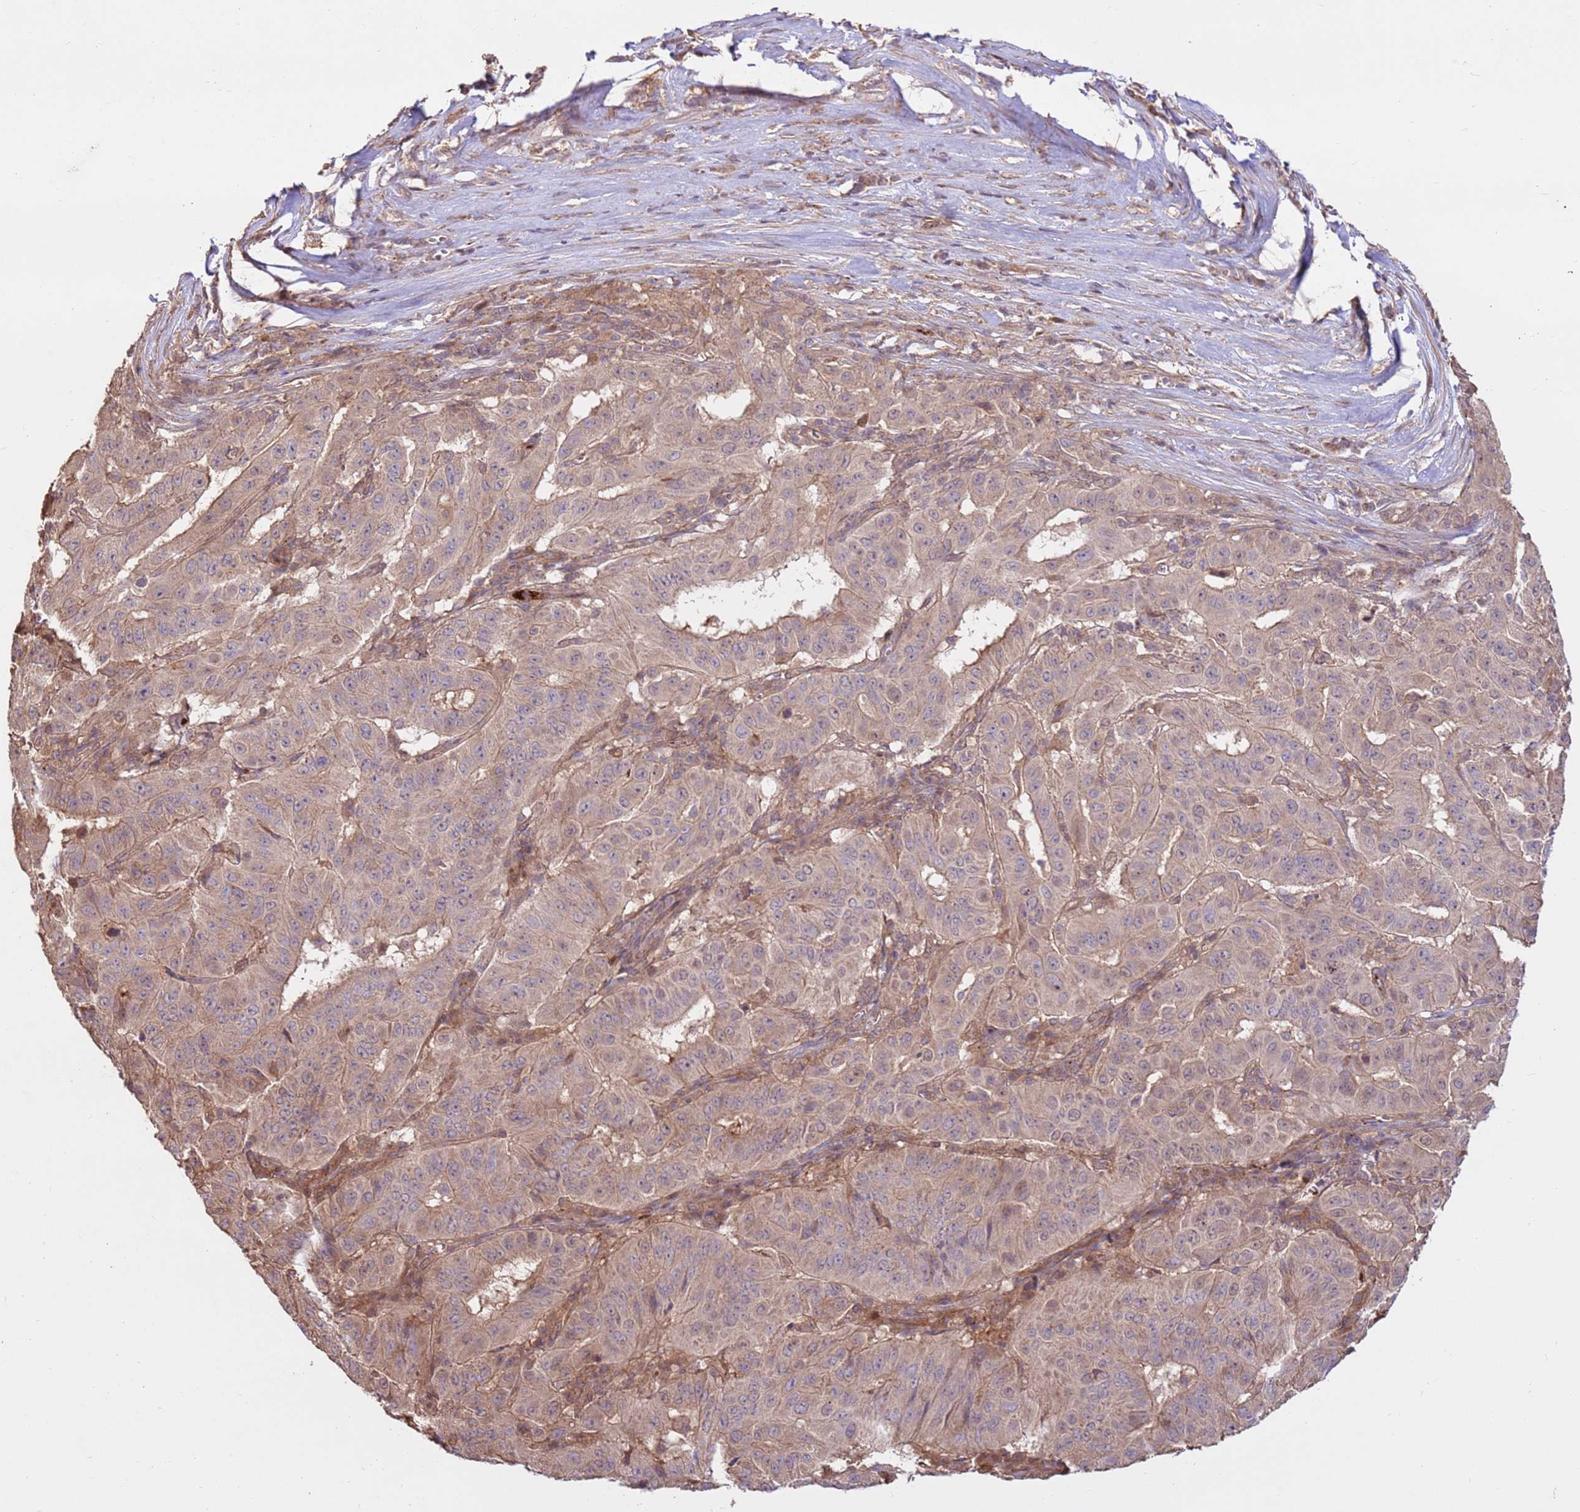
{"staining": {"intensity": "weak", "quantity": ">75%", "location": "cytoplasmic/membranous"}, "tissue": "pancreatic cancer", "cell_type": "Tumor cells", "image_type": "cancer", "snomed": [{"axis": "morphology", "description": "Adenocarcinoma, NOS"}, {"axis": "topography", "description": "Pancreas"}], "caption": "Tumor cells demonstrate low levels of weak cytoplasmic/membranous expression in about >75% of cells in pancreatic cancer (adenocarcinoma).", "gene": "CCDC112", "patient": {"sex": "male", "age": 63}}